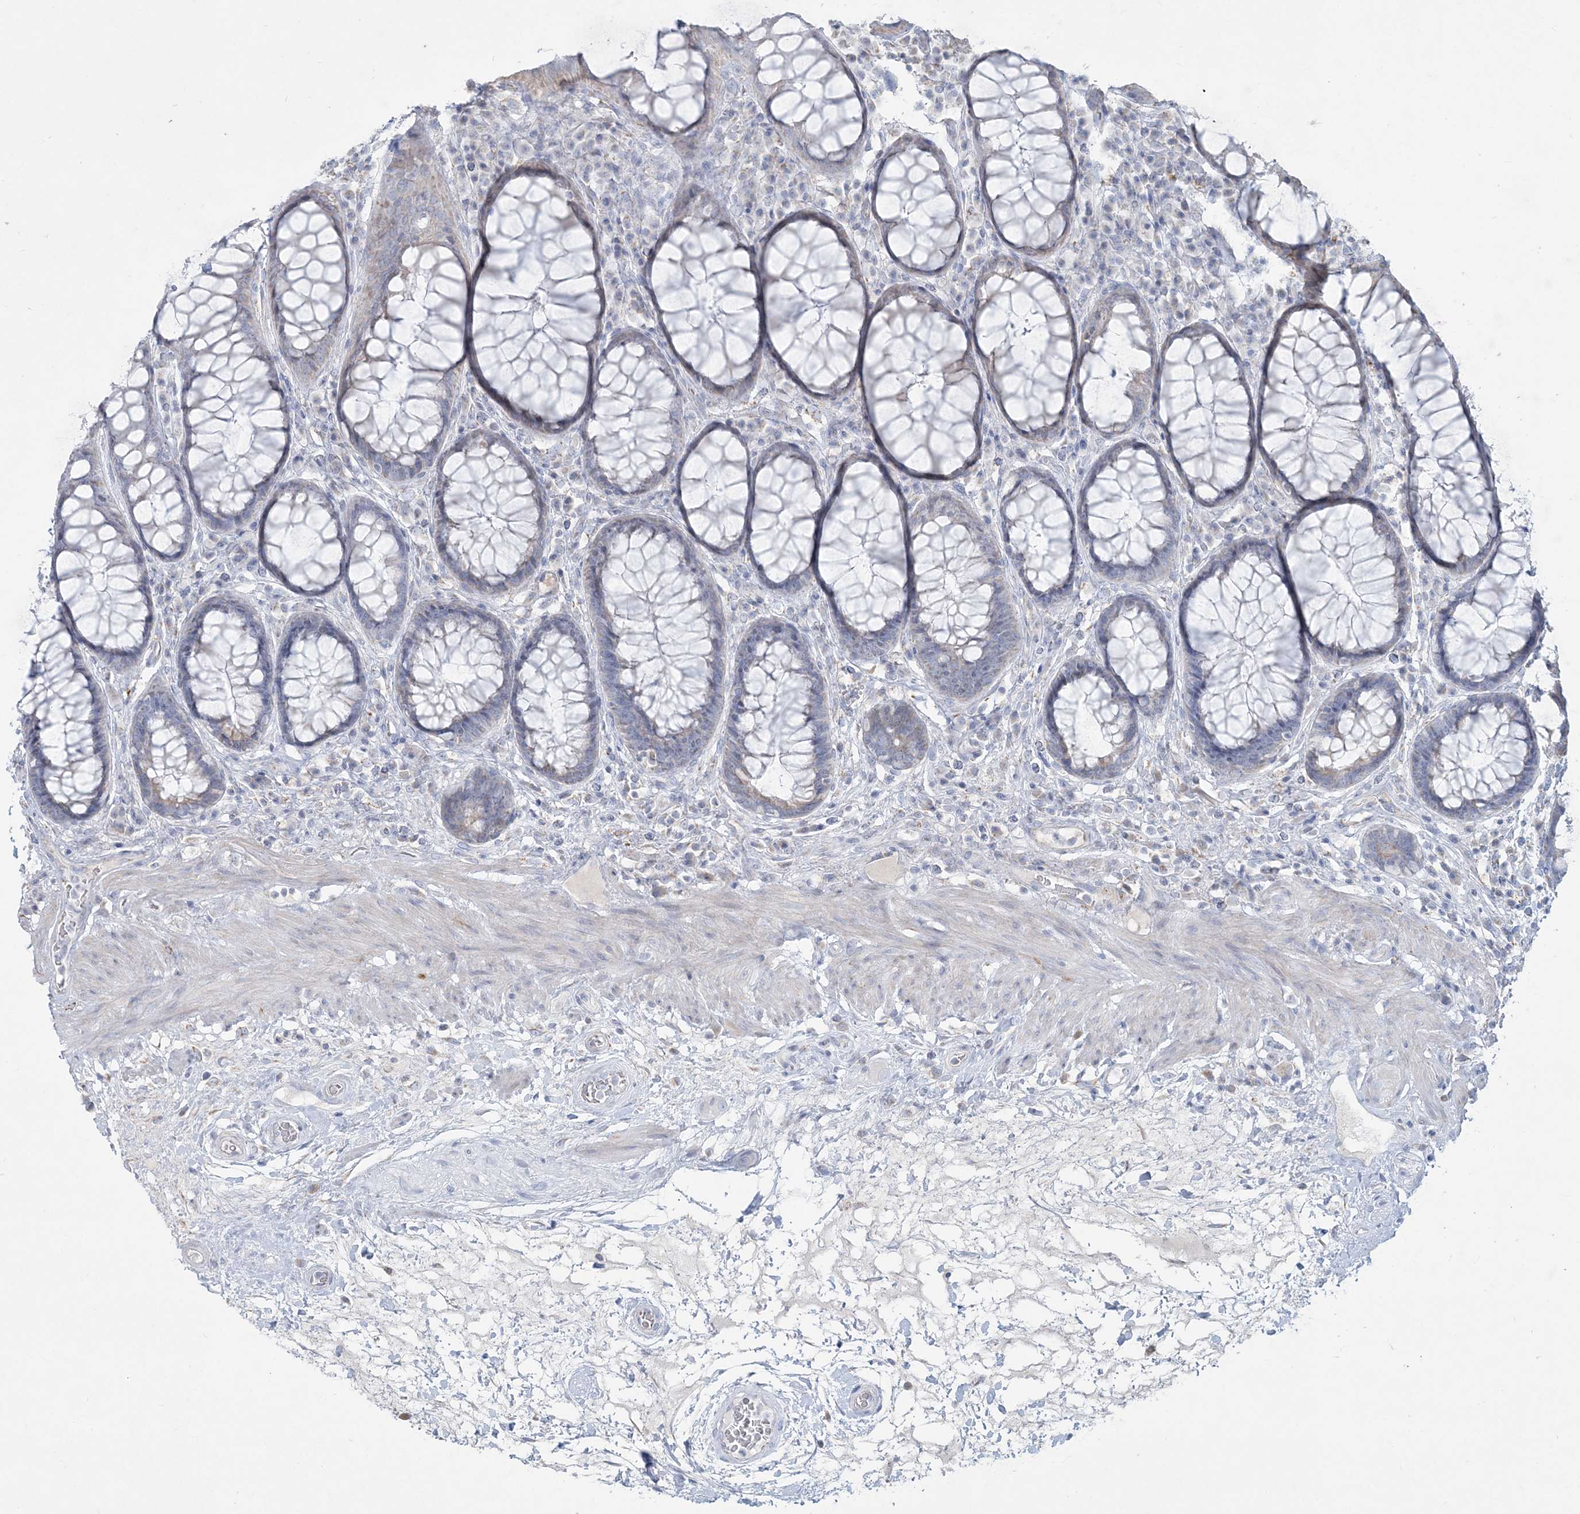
{"staining": {"intensity": "negative", "quantity": "none", "location": "none"}, "tissue": "rectum", "cell_type": "Glandular cells", "image_type": "normal", "snomed": [{"axis": "morphology", "description": "Normal tissue, NOS"}, {"axis": "topography", "description": "Rectum"}], "caption": "The photomicrograph exhibits no significant positivity in glandular cells of rectum.", "gene": "TBC1D7", "patient": {"sex": "male", "age": 64}}